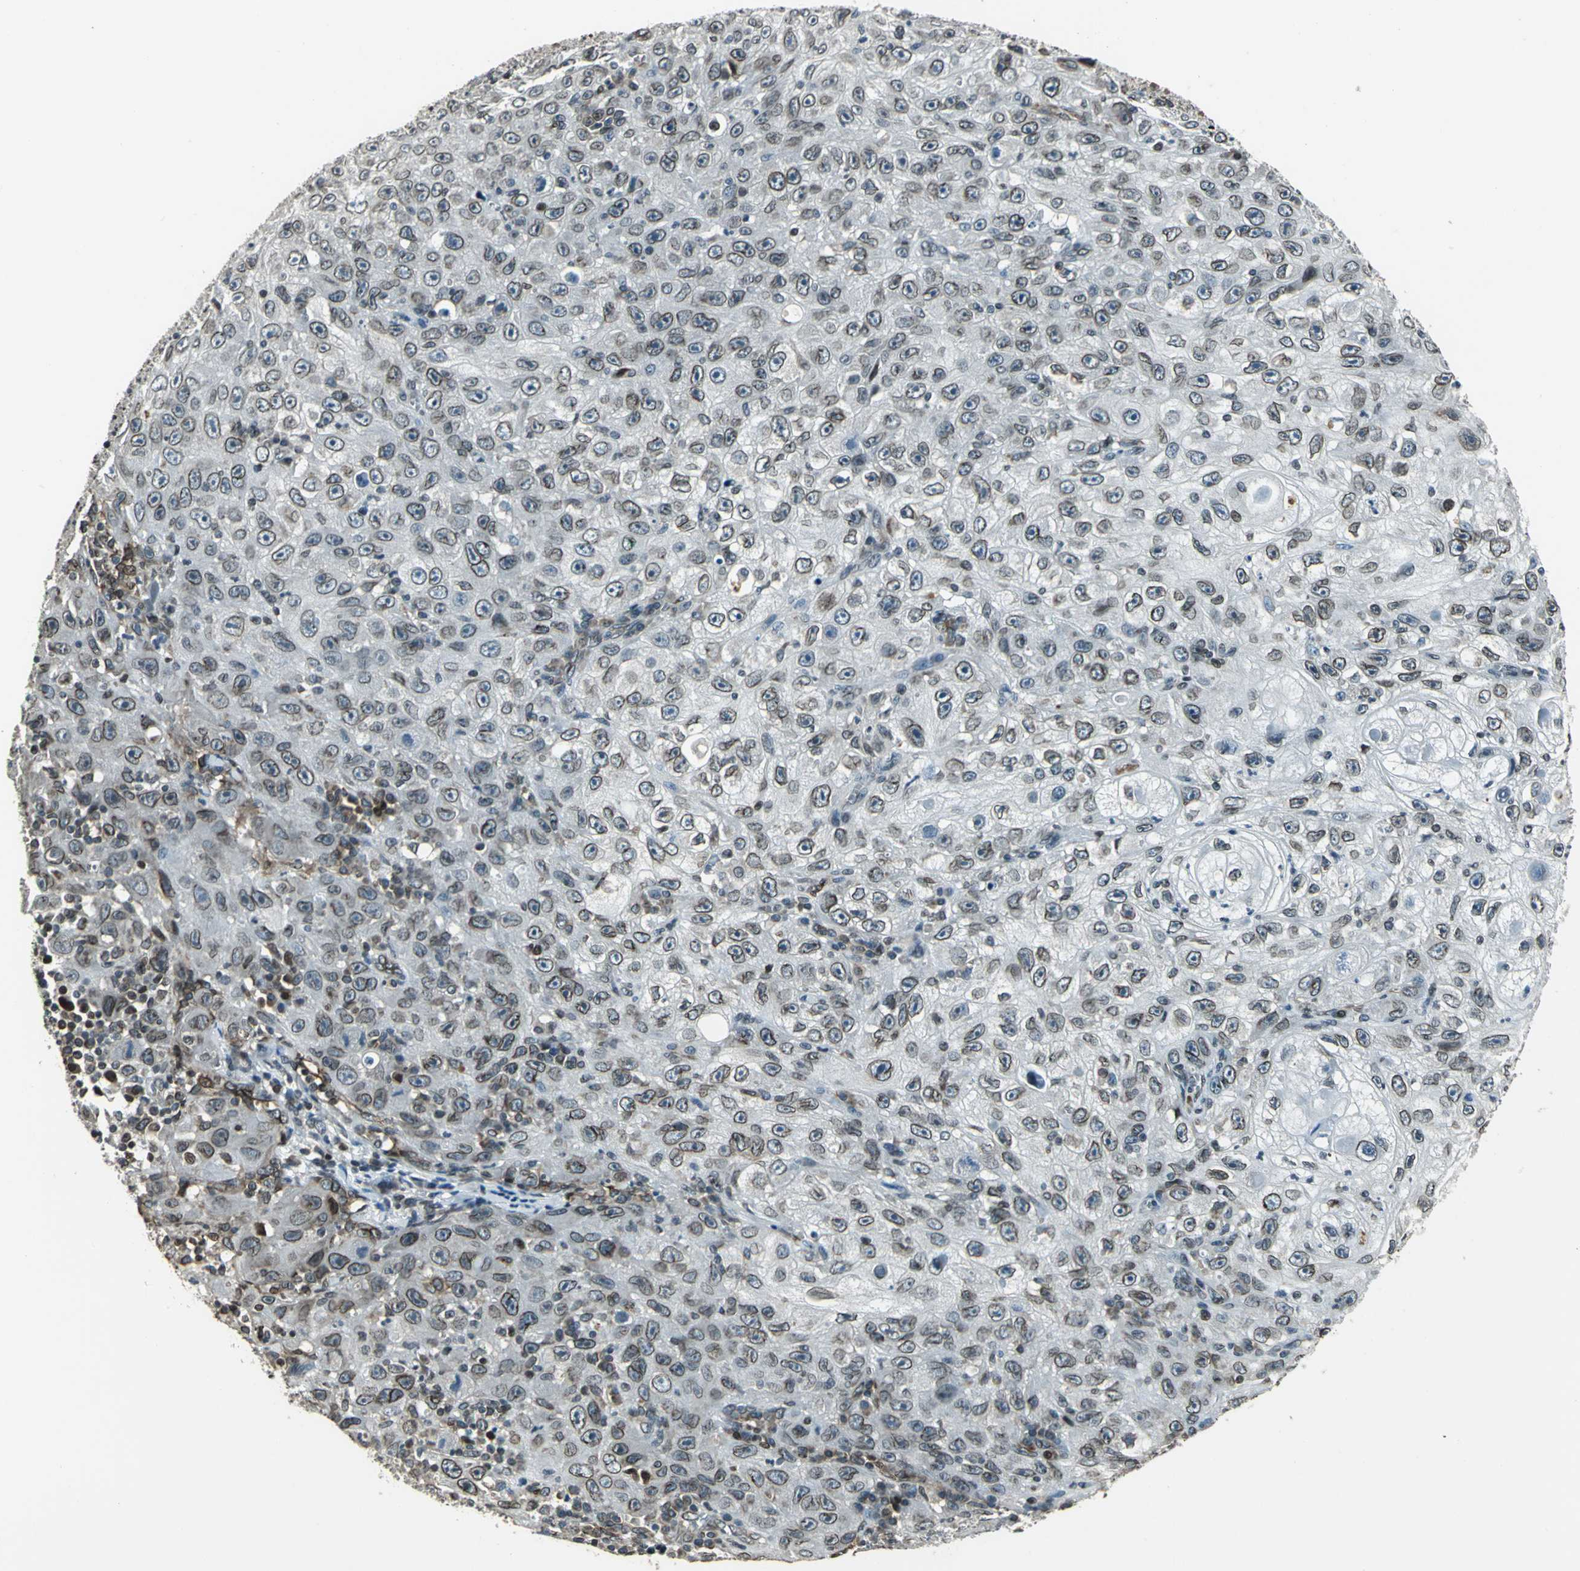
{"staining": {"intensity": "moderate", "quantity": "25%-75%", "location": "cytoplasmic/membranous,nuclear"}, "tissue": "skin cancer", "cell_type": "Tumor cells", "image_type": "cancer", "snomed": [{"axis": "morphology", "description": "Squamous cell carcinoma, NOS"}, {"axis": "topography", "description": "Skin"}], "caption": "A micrograph showing moderate cytoplasmic/membranous and nuclear expression in about 25%-75% of tumor cells in squamous cell carcinoma (skin), as visualized by brown immunohistochemical staining.", "gene": "BRIP1", "patient": {"sex": "male", "age": 75}}